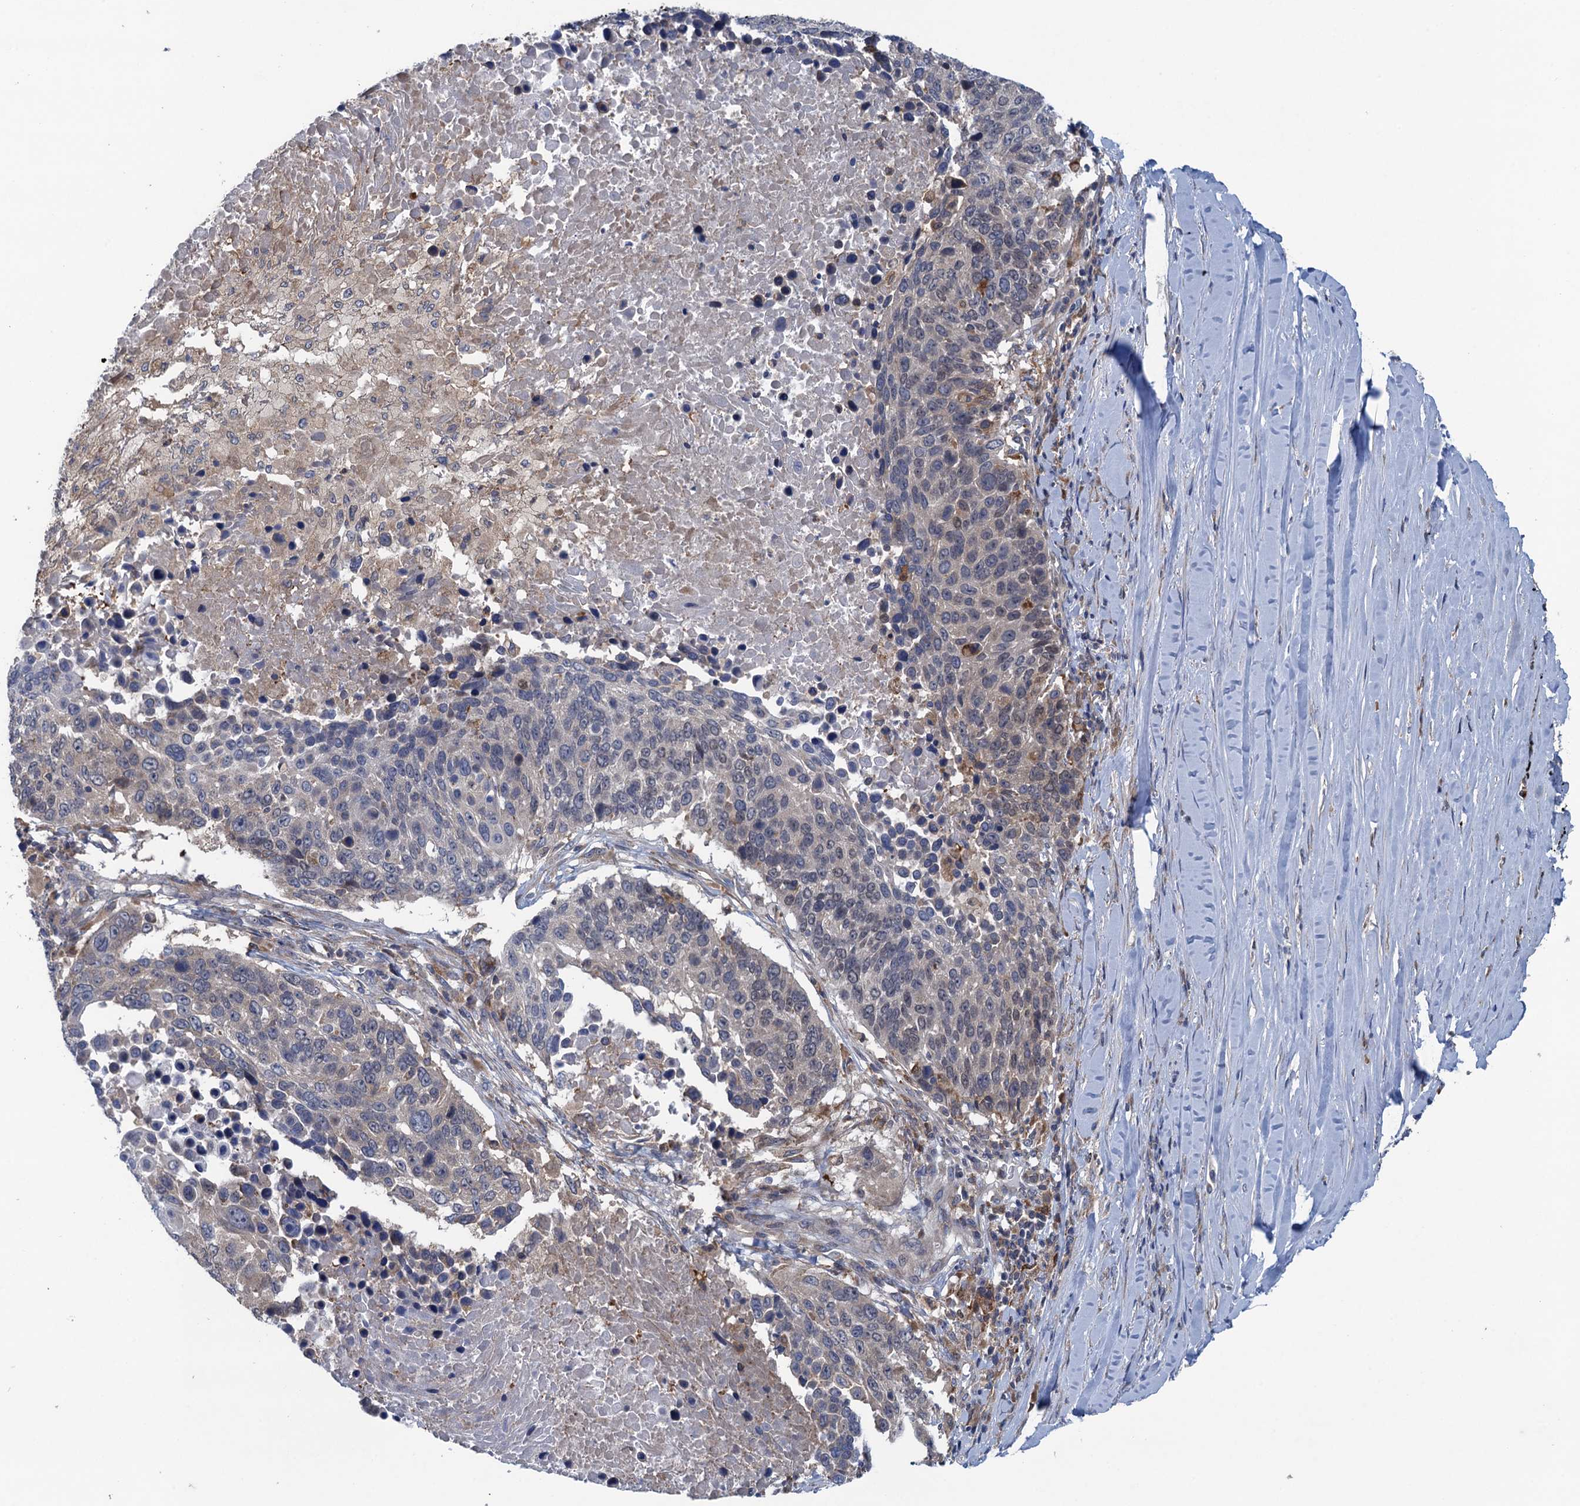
{"staining": {"intensity": "negative", "quantity": "none", "location": "none"}, "tissue": "lung cancer", "cell_type": "Tumor cells", "image_type": "cancer", "snomed": [{"axis": "morphology", "description": "Normal tissue, NOS"}, {"axis": "morphology", "description": "Squamous cell carcinoma, NOS"}, {"axis": "topography", "description": "Lymph node"}, {"axis": "topography", "description": "Lung"}], "caption": "Tumor cells show no significant protein staining in lung cancer.", "gene": "CNTN5", "patient": {"sex": "male", "age": 66}}